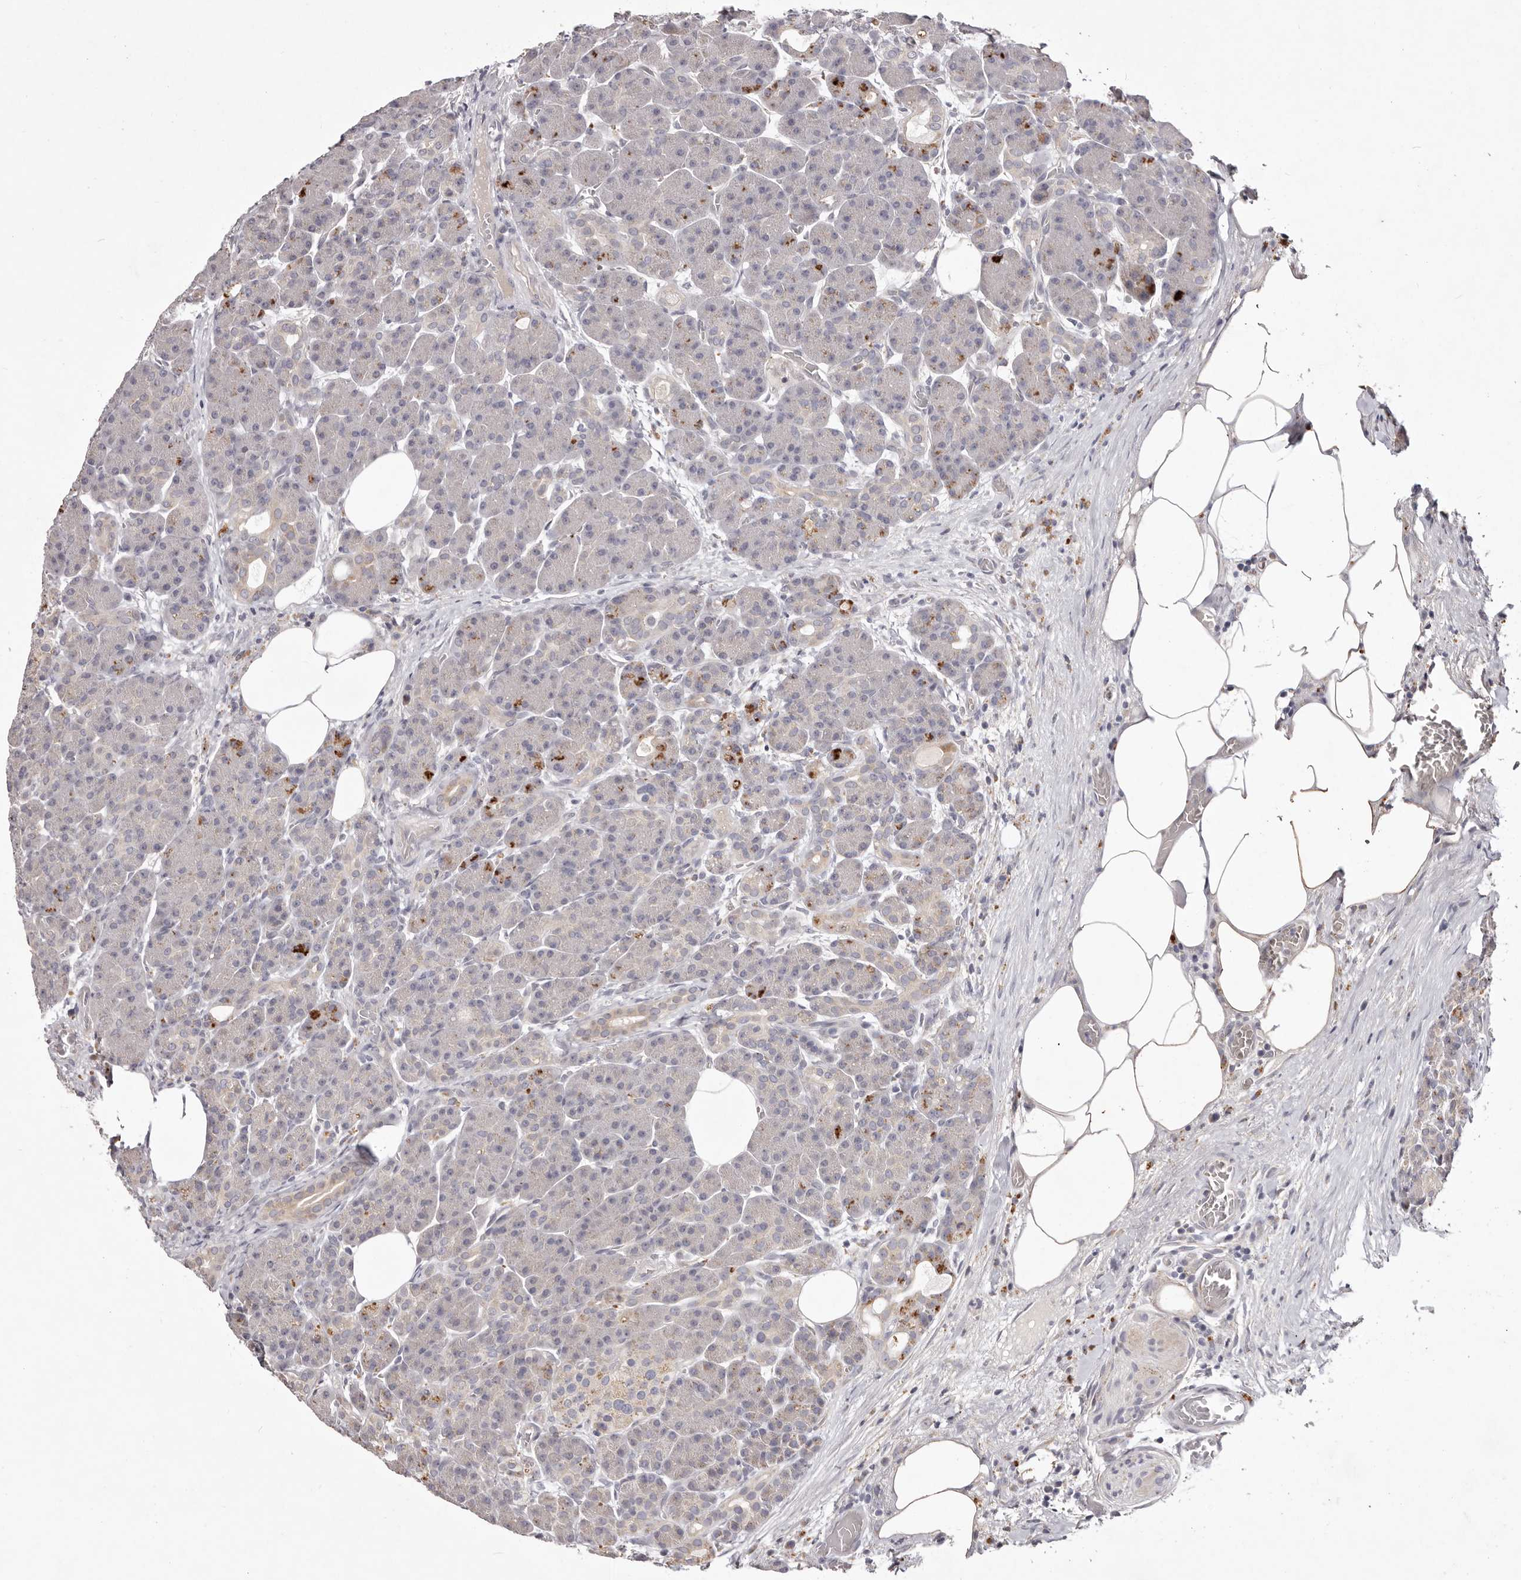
{"staining": {"intensity": "strong", "quantity": "<25%", "location": "cytoplasmic/membranous"}, "tissue": "pancreas", "cell_type": "Exocrine glandular cells", "image_type": "normal", "snomed": [{"axis": "morphology", "description": "Normal tissue, NOS"}, {"axis": "topography", "description": "Pancreas"}], "caption": "Protein analysis of unremarkable pancreas reveals strong cytoplasmic/membranous staining in approximately <25% of exocrine glandular cells.", "gene": "GARNL3", "patient": {"sex": "male", "age": 63}}